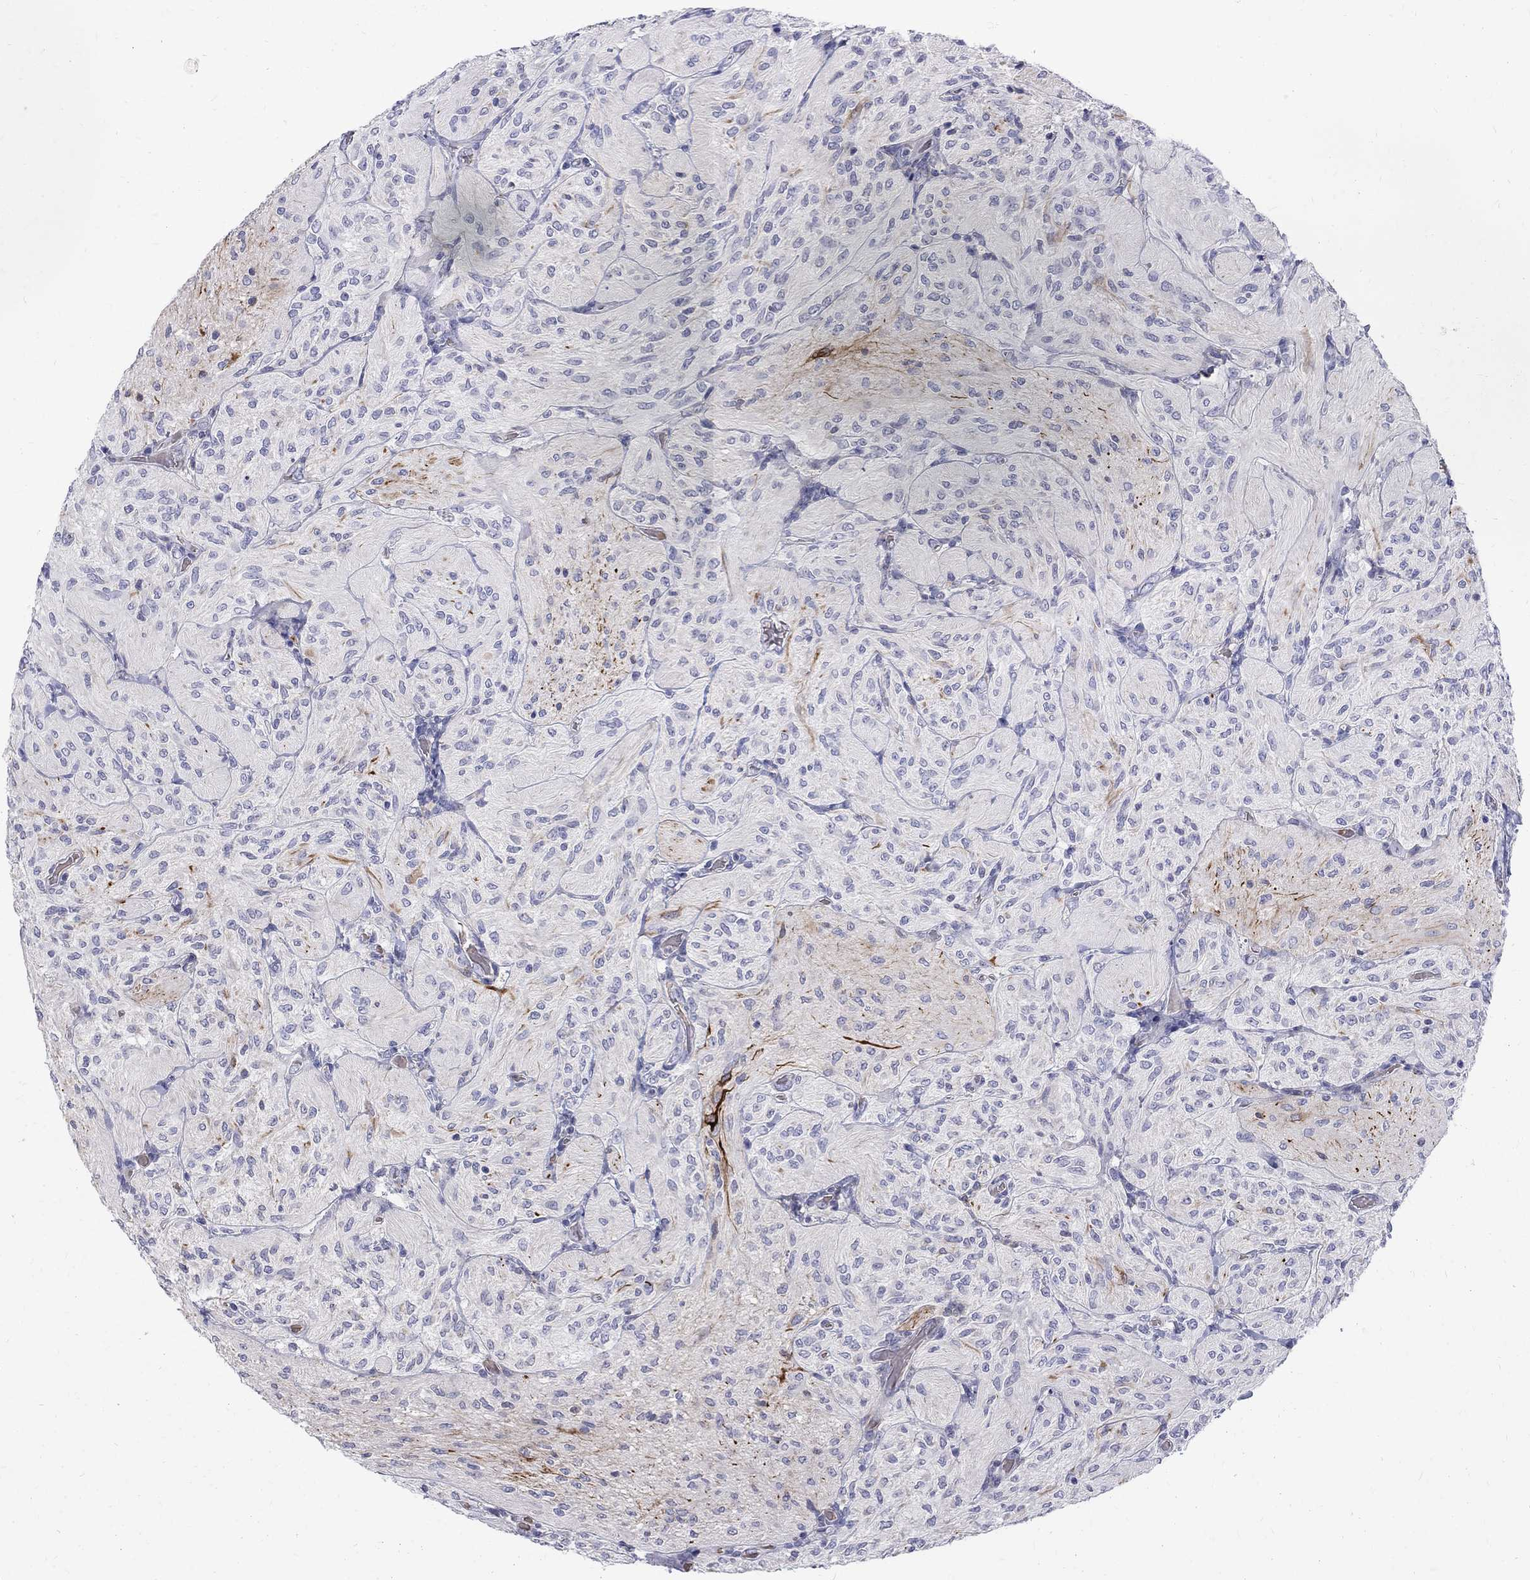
{"staining": {"intensity": "negative", "quantity": "none", "location": "none"}, "tissue": "glioma", "cell_type": "Tumor cells", "image_type": "cancer", "snomed": [{"axis": "morphology", "description": "Glioma, malignant, Low grade"}, {"axis": "topography", "description": "Brain"}], "caption": "Human glioma stained for a protein using immunohistochemistry (IHC) reveals no expression in tumor cells.", "gene": "AGER", "patient": {"sex": "male", "age": 3}}